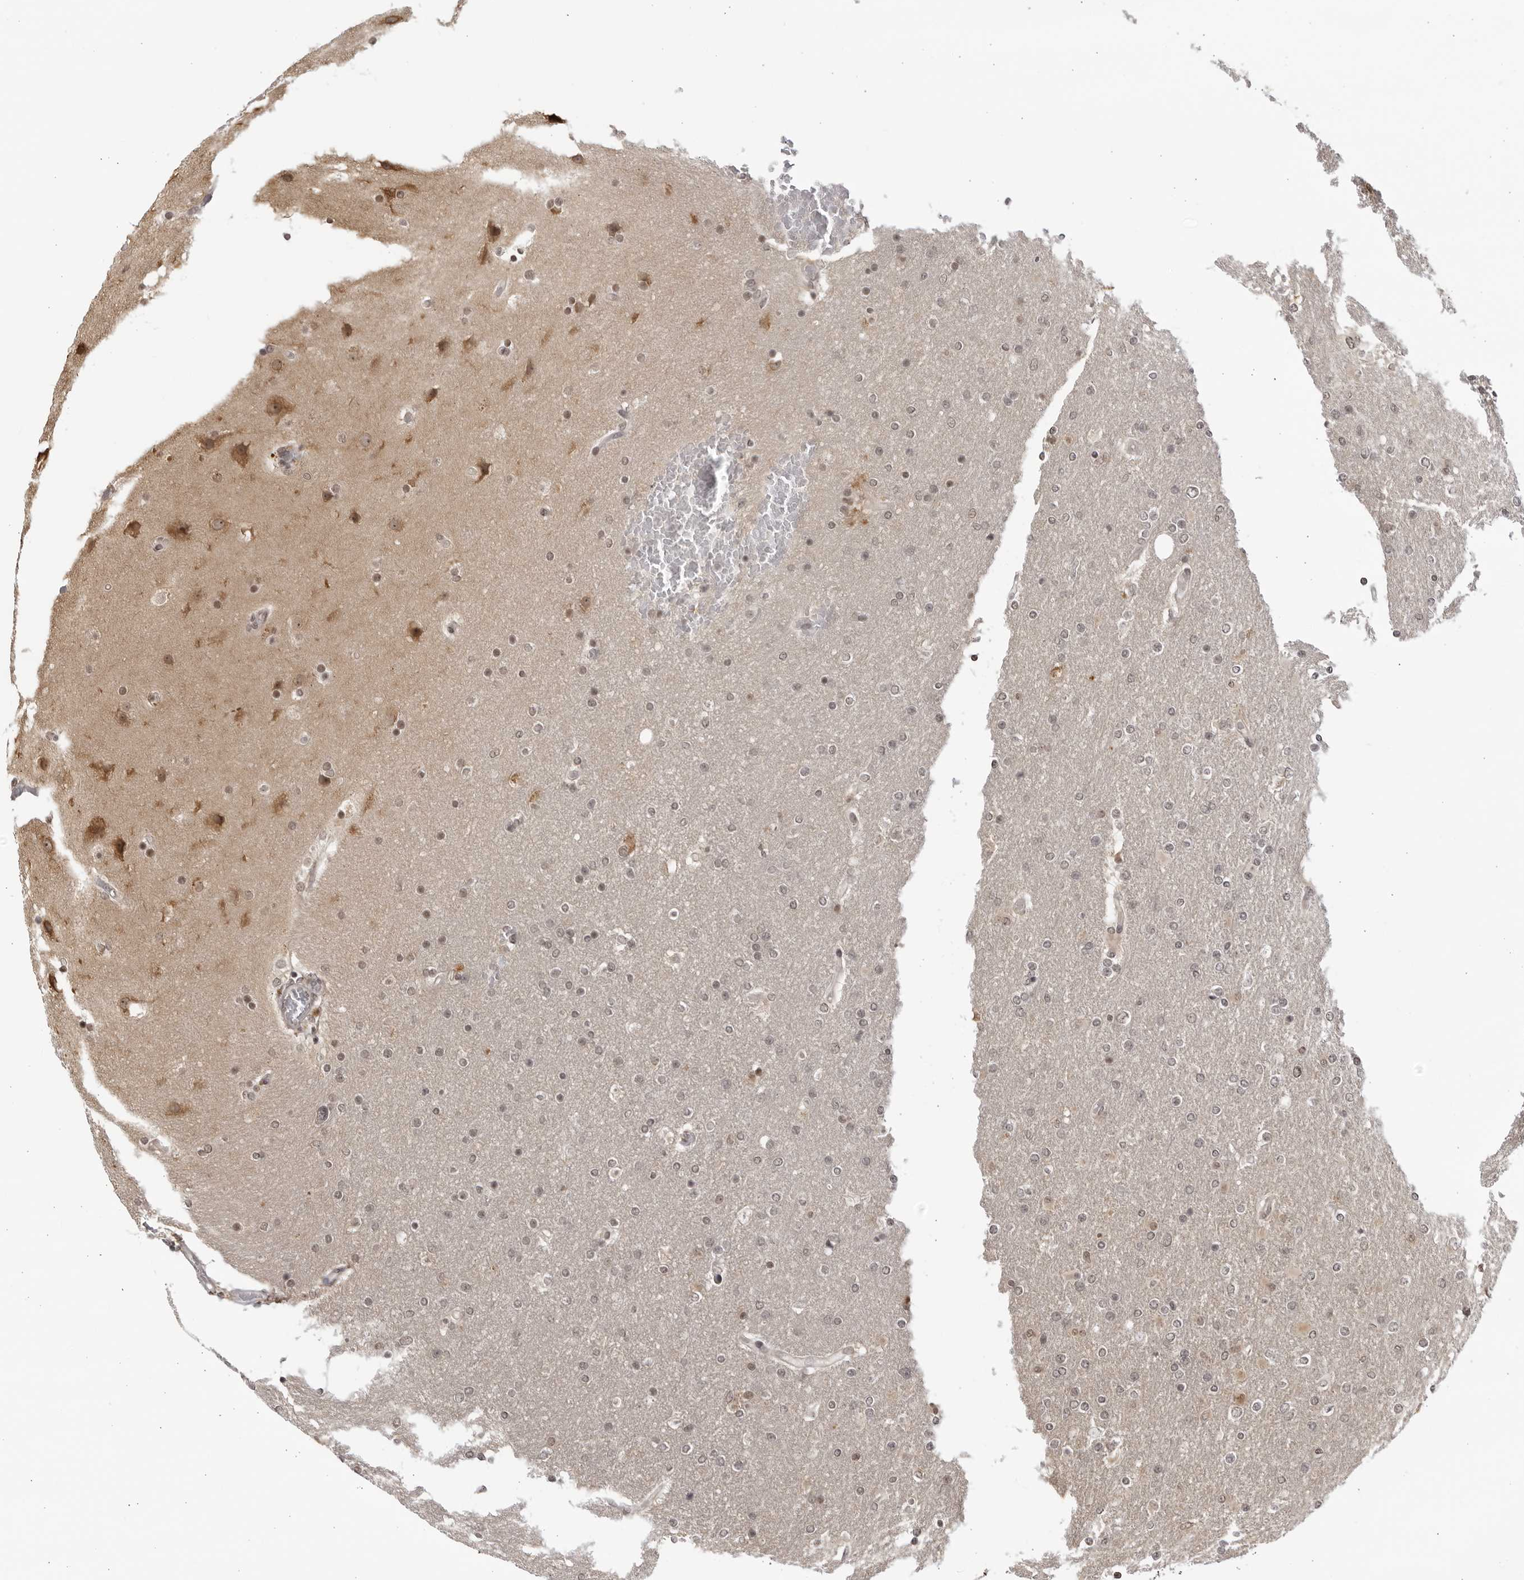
{"staining": {"intensity": "weak", "quantity": "25%-75%", "location": "nuclear"}, "tissue": "glioma", "cell_type": "Tumor cells", "image_type": "cancer", "snomed": [{"axis": "morphology", "description": "Glioma, malignant, High grade"}, {"axis": "topography", "description": "Cerebral cortex"}], "caption": "Approximately 25%-75% of tumor cells in human malignant glioma (high-grade) show weak nuclear protein positivity as visualized by brown immunohistochemical staining.", "gene": "RASGEF1C", "patient": {"sex": "female", "age": 36}}